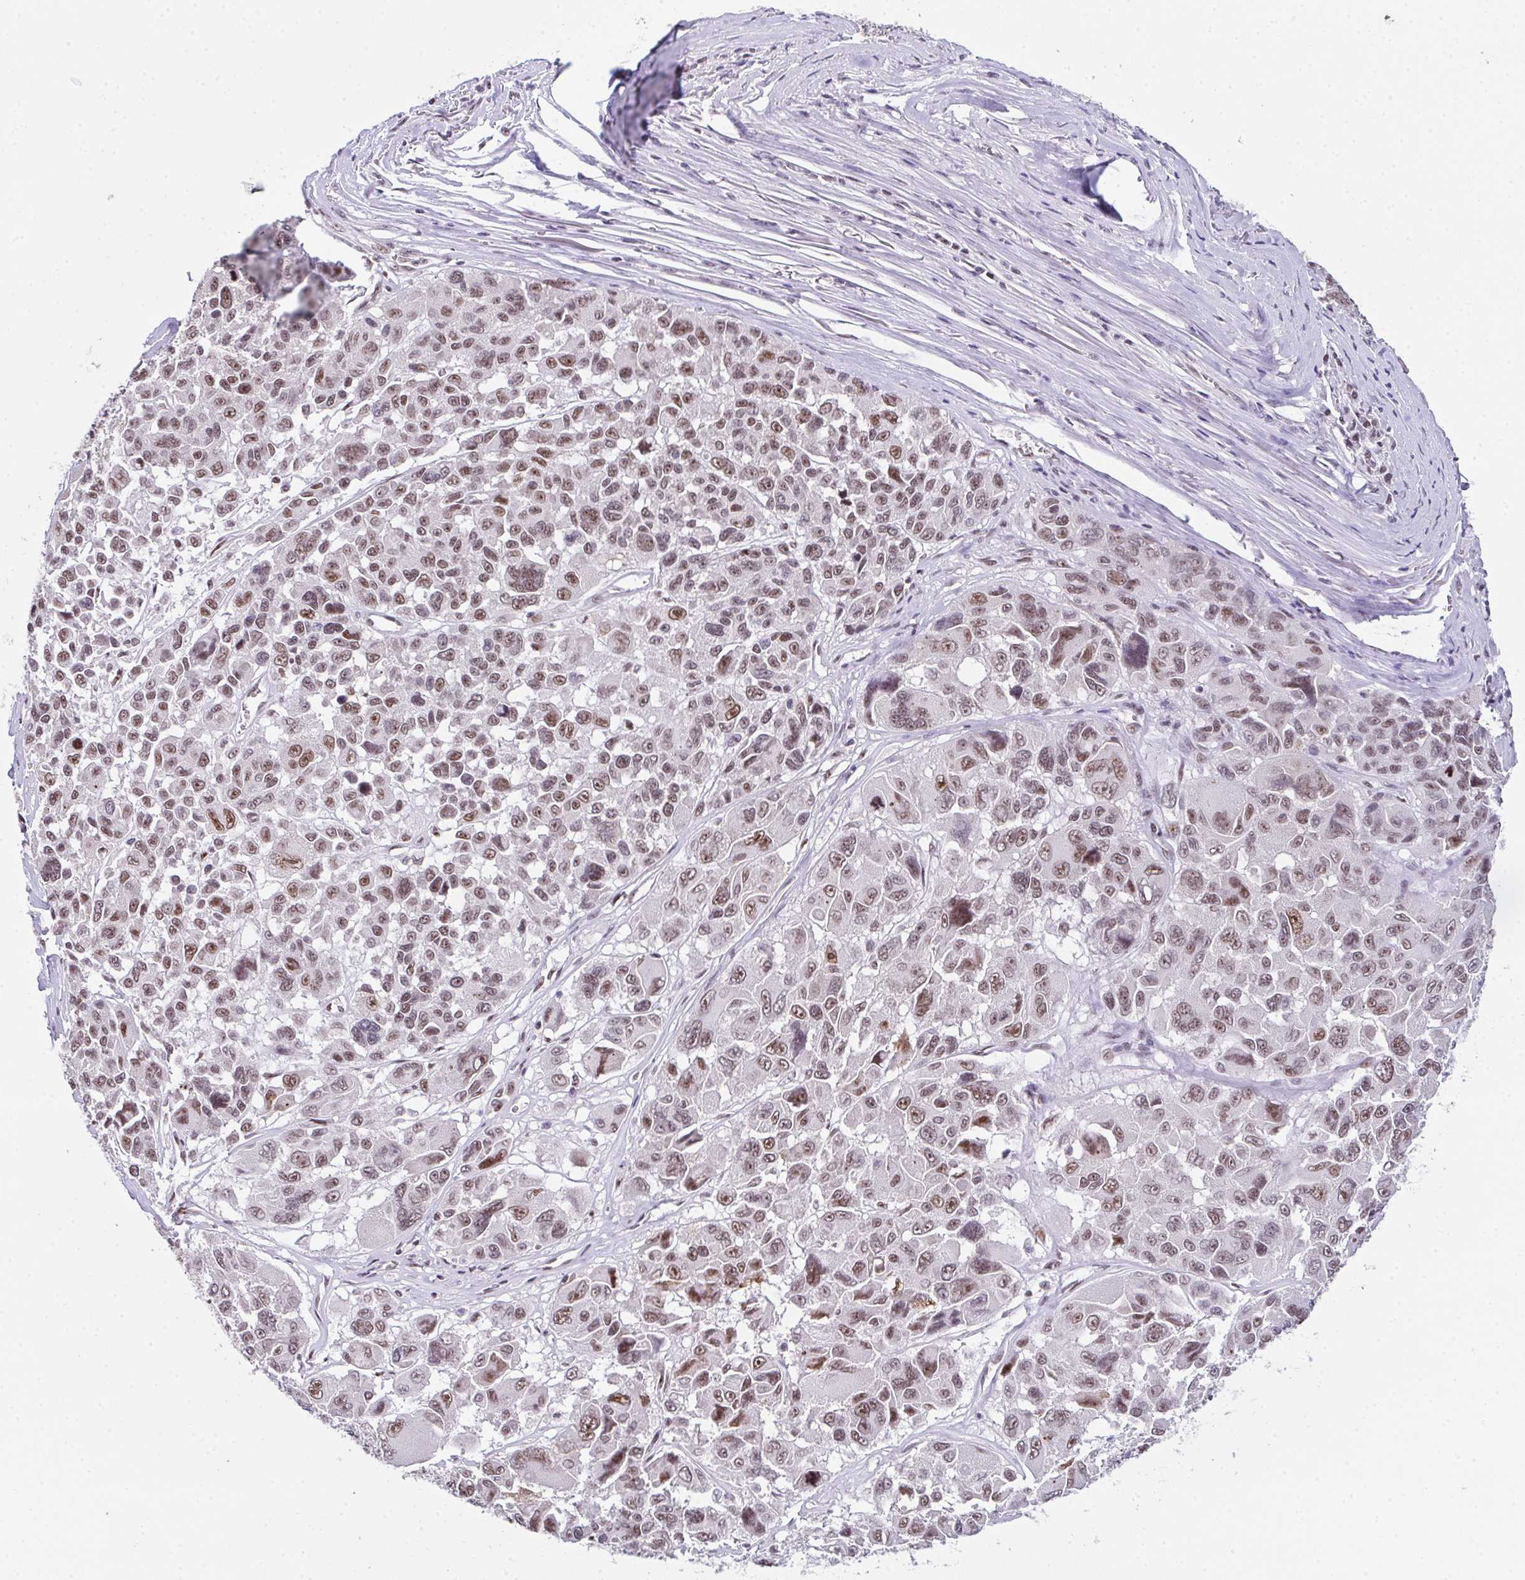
{"staining": {"intensity": "moderate", "quantity": ">75%", "location": "nuclear"}, "tissue": "melanoma", "cell_type": "Tumor cells", "image_type": "cancer", "snomed": [{"axis": "morphology", "description": "Malignant melanoma, NOS"}, {"axis": "topography", "description": "Skin"}], "caption": "Immunohistochemical staining of human malignant melanoma demonstrates medium levels of moderate nuclear protein staining in approximately >75% of tumor cells.", "gene": "ZNF800", "patient": {"sex": "female", "age": 66}}